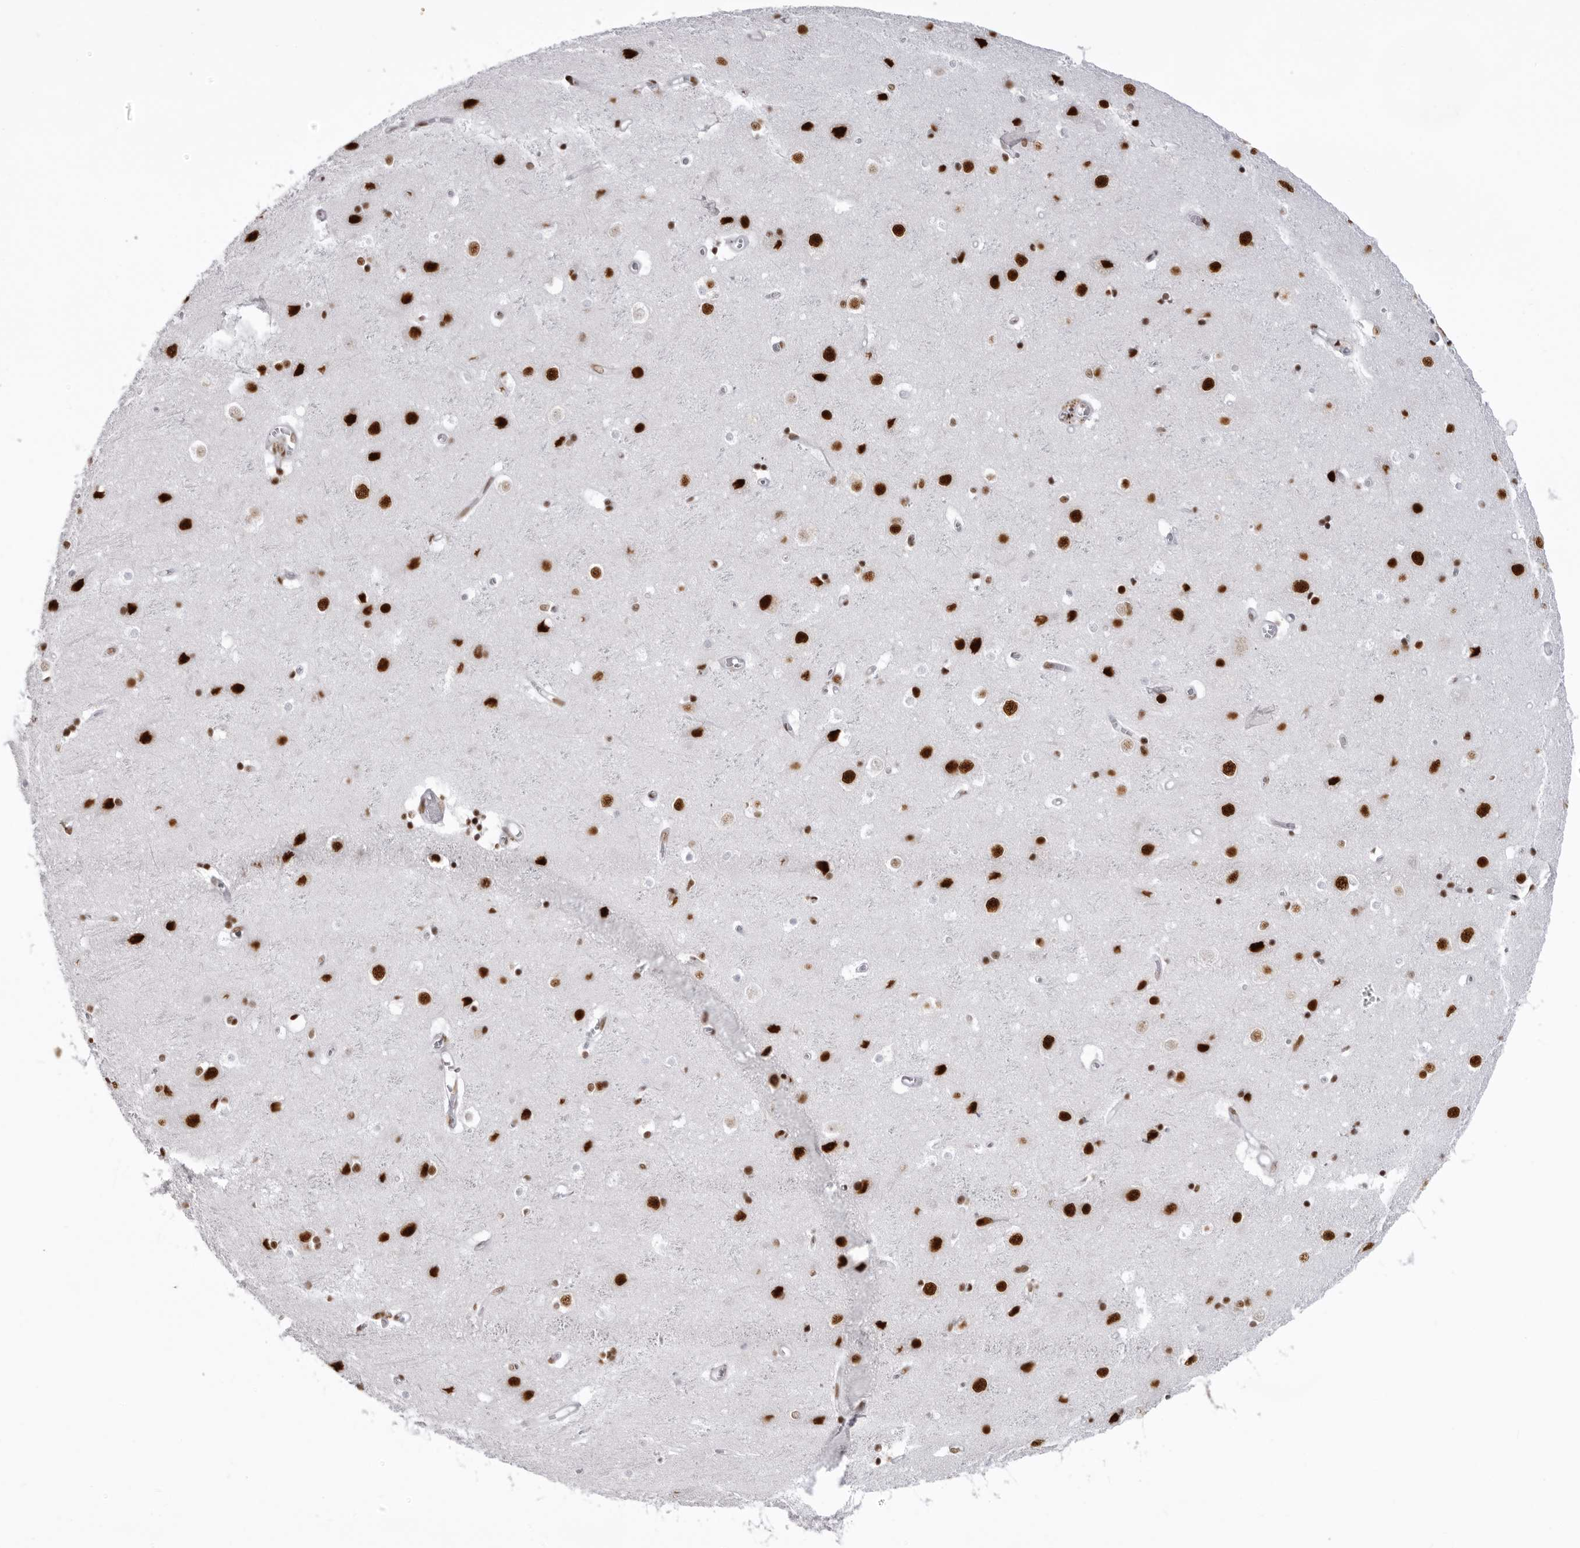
{"staining": {"intensity": "negative", "quantity": "none", "location": "none"}, "tissue": "cerebral cortex", "cell_type": "Endothelial cells", "image_type": "normal", "snomed": [{"axis": "morphology", "description": "Normal tissue, NOS"}, {"axis": "topography", "description": "Cerebral cortex"}], "caption": "This is an IHC micrograph of normal cerebral cortex. There is no staining in endothelial cells.", "gene": "DHX9", "patient": {"sex": "male", "age": 54}}